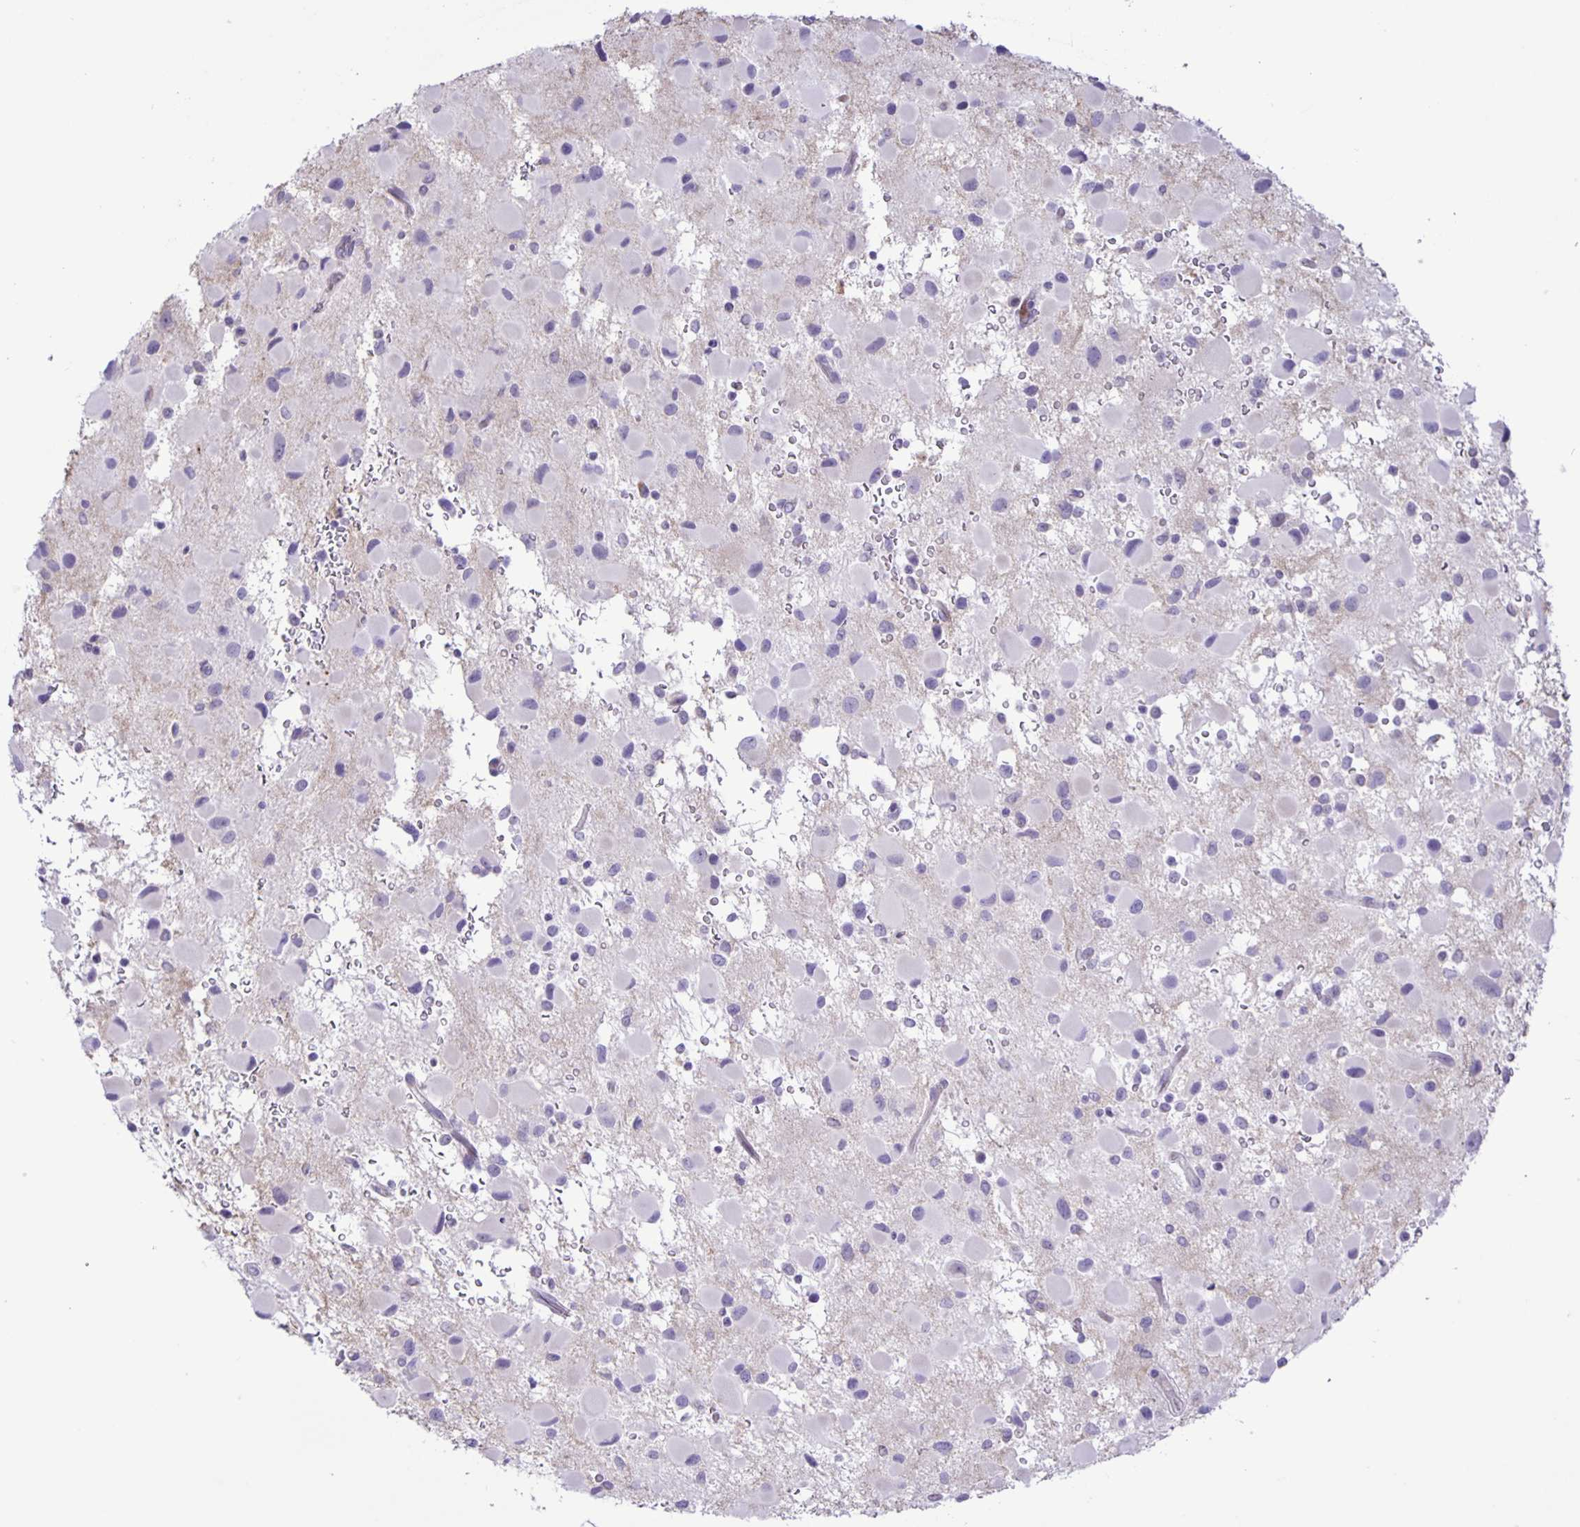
{"staining": {"intensity": "negative", "quantity": "none", "location": "none"}, "tissue": "glioma", "cell_type": "Tumor cells", "image_type": "cancer", "snomed": [{"axis": "morphology", "description": "Glioma, malignant, Low grade"}, {"axis": "topography", "description": "Brain"}], "caption": "This is an immunohistochemistry micrograph of glioma. There is no staining in tumor cells.", "gene": "ADCK1", "patient": {"sex": "female", "age": 32}}